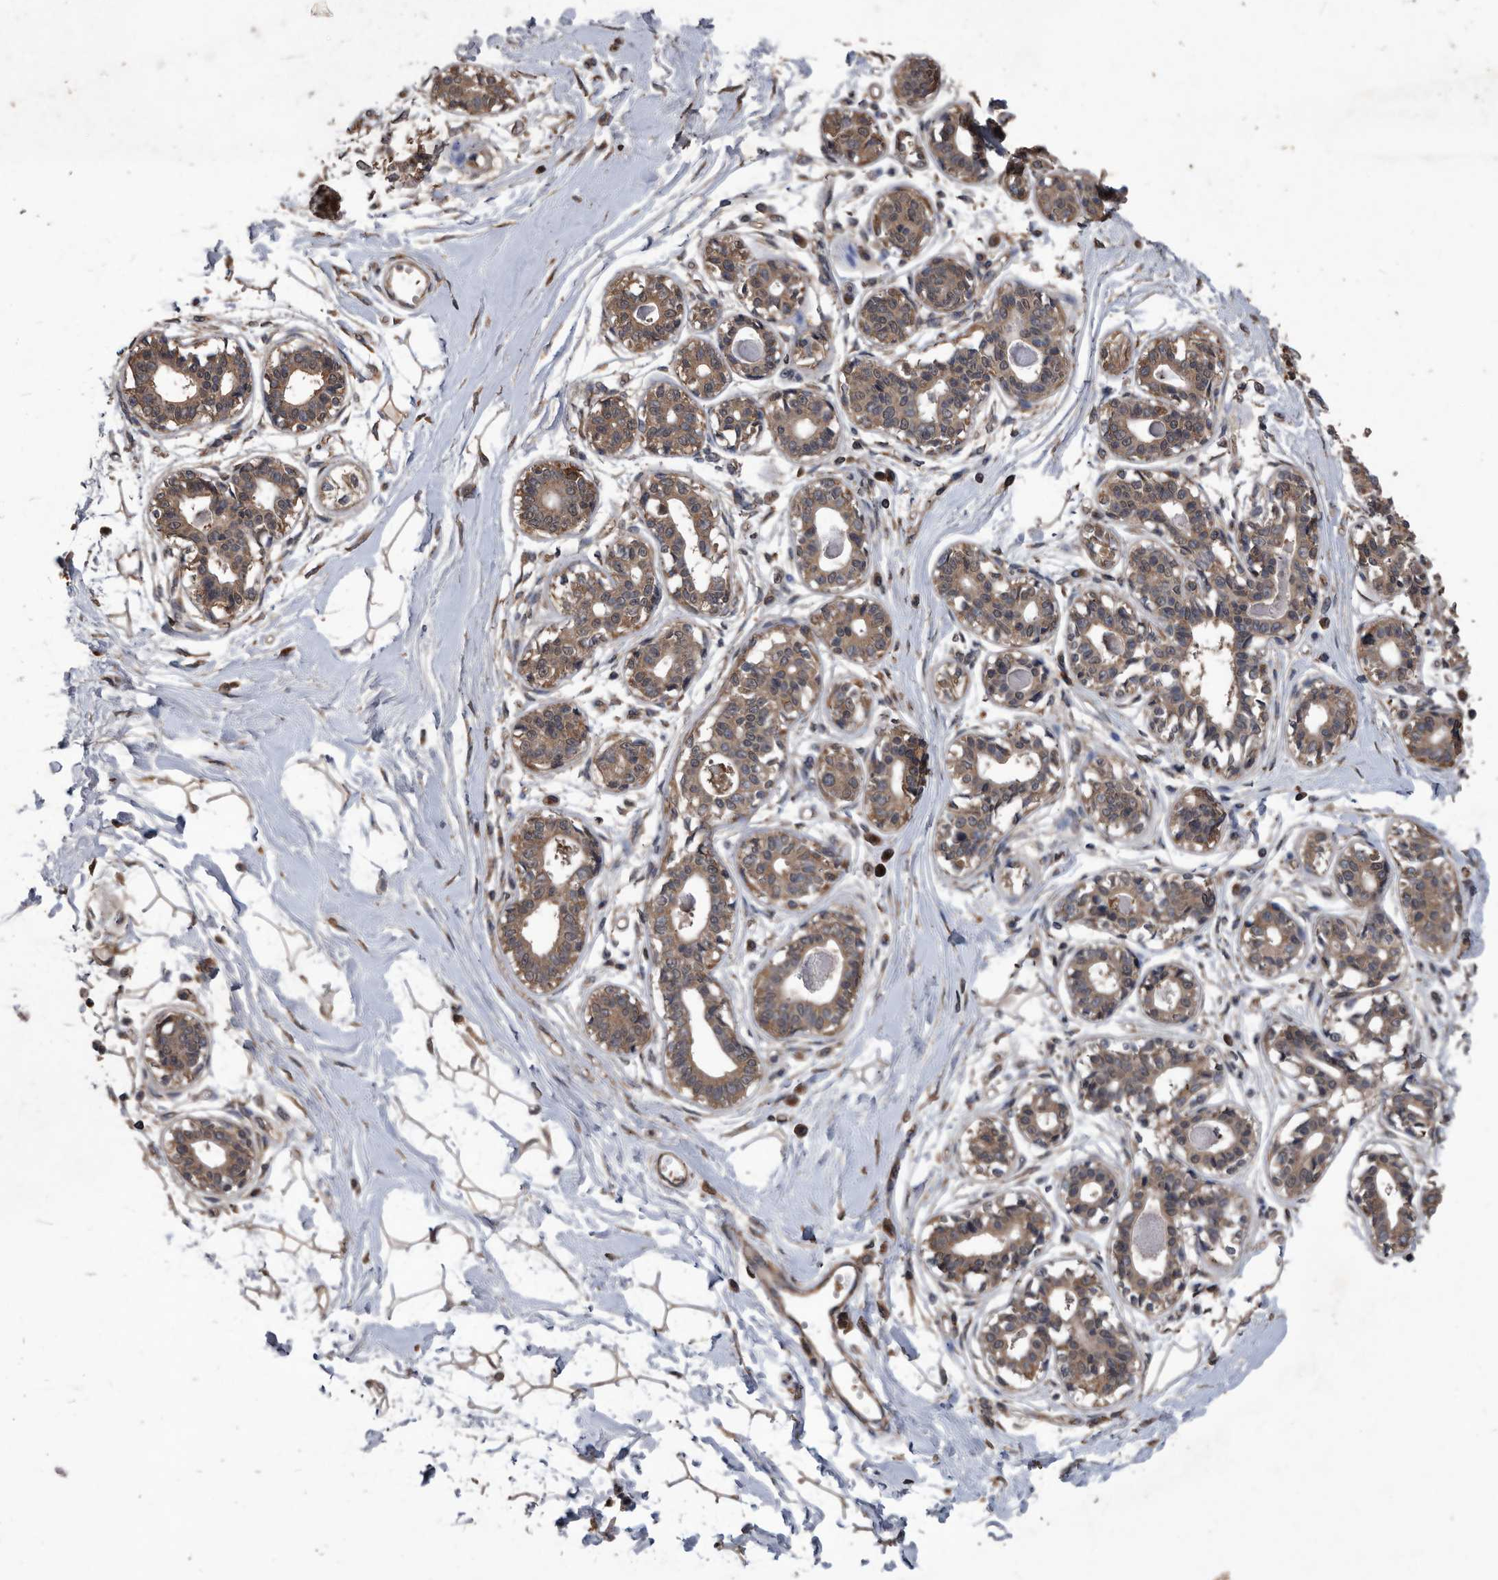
{"staining": {"intensity": "moderate", "quantity": ">75%", "location": "cytoplasmic/membranous"}, "tissue": "breast", "cell_type": "Adipocytes", "image_type": "normal", "snomed": [{"axis": "morphology", "description": "Normal tissue, NOS"}, {"axis": "topography", "description": "Breast"}], "caption": "Protein analysis of benign breast displays moderate cytoplasmic/membranous staining in about >75% of adipocytes.", "gene": "NRBP1", "patient": {"sex": "female", "age": 45}}